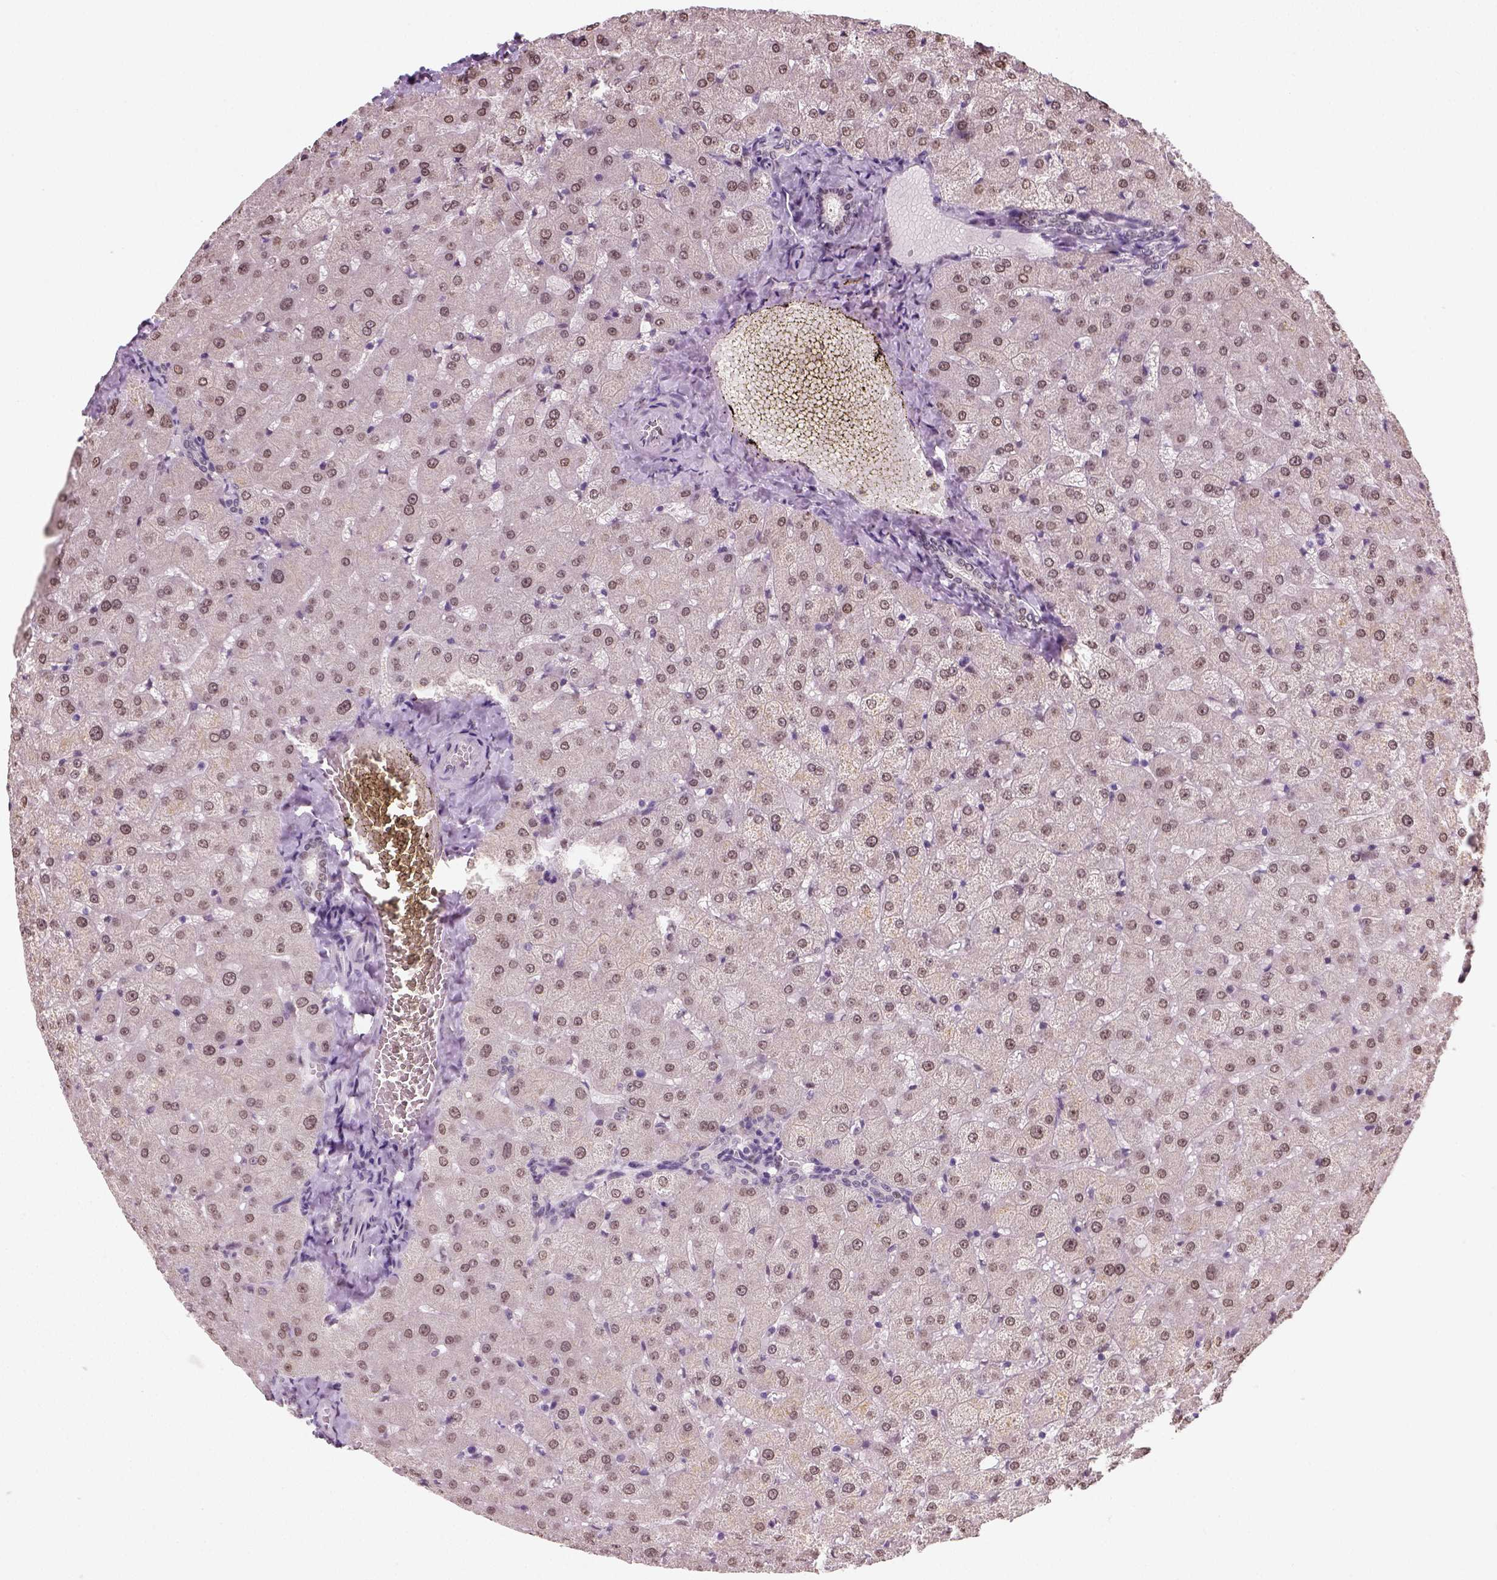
{"staining": {"intensity": "weak", "quantity": "<25%", "location": "nuclear"}, "tissue": "liver", "cell_type": "Cholangiocytes", "image_type": "normal", "snomed": [{"axis": "morphology", "description": "Normal tissue, NOS"}, {"axis": "topography", "description": "Liver"}], "caption": "Cholangiocytes show no significant protein expression in normal liver. The staining was performed using DAB to visualize the protein expression in brown, while the nuclei were stained in blue with hematoxylin (Magnification: 20x).", "gene": "C1orf112", "patient": {"sex": "female", "age": 50}}